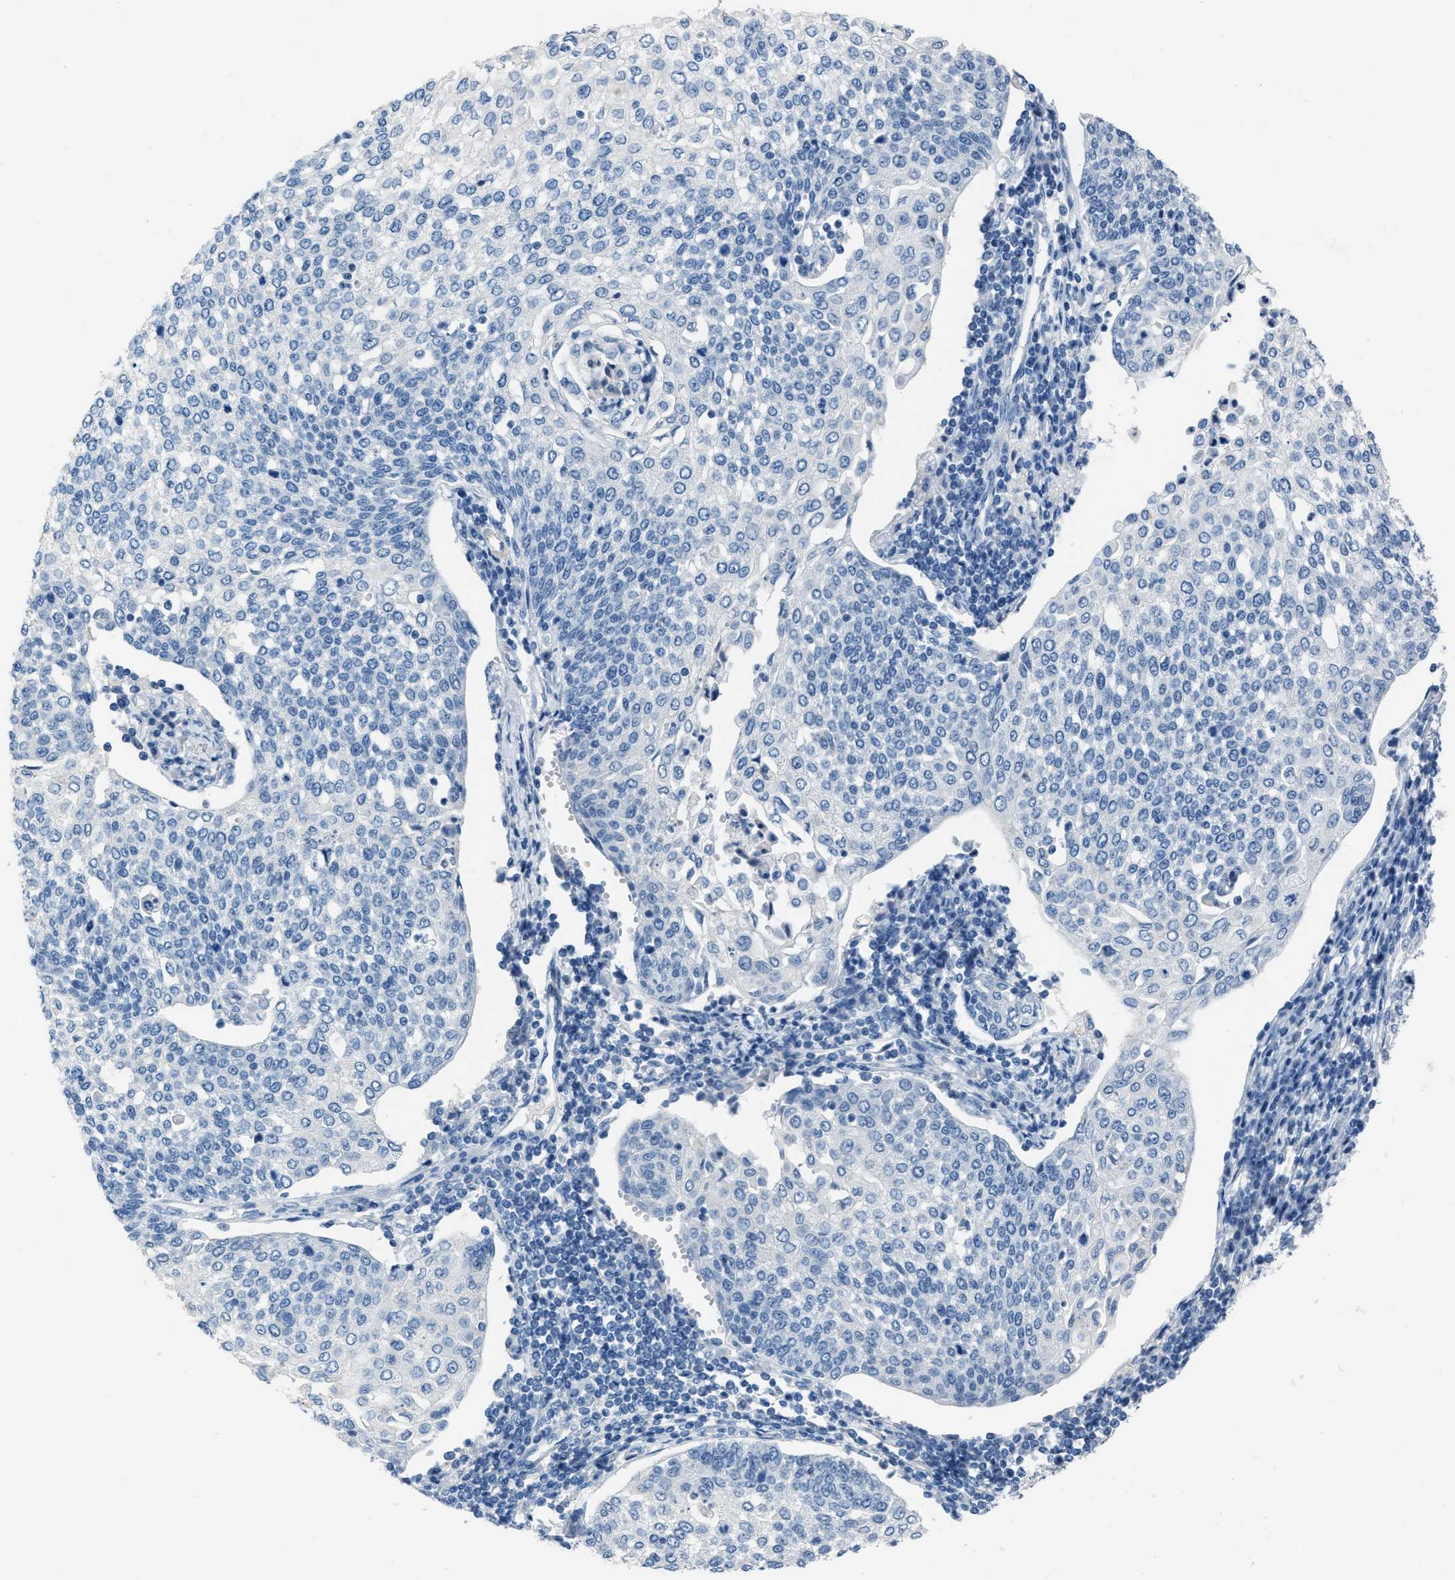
{"staining": {"intensity": "negative", "quantity": "none", "location": "none"}, "tissue": "cervical cancer", "cell_type": "Tumor cells", "image_type": "cancer", "snomed": [{"axis": "morphology", "description": "Squamous cell carcinoma, NOS"}, {"axis": "topography", "description": "Cervix"}], "caption": "High magnification brightfield microscopy of cervical cancer (squamous cell carcinoma) stained with DAB (3,3'-diaminobenzidine) (brown) and counterstained with hematoxylin (blue): tumor cells show no significant staining.", "gene": "SPATC1L", "patient": {"sex": "female", "age": 34}}